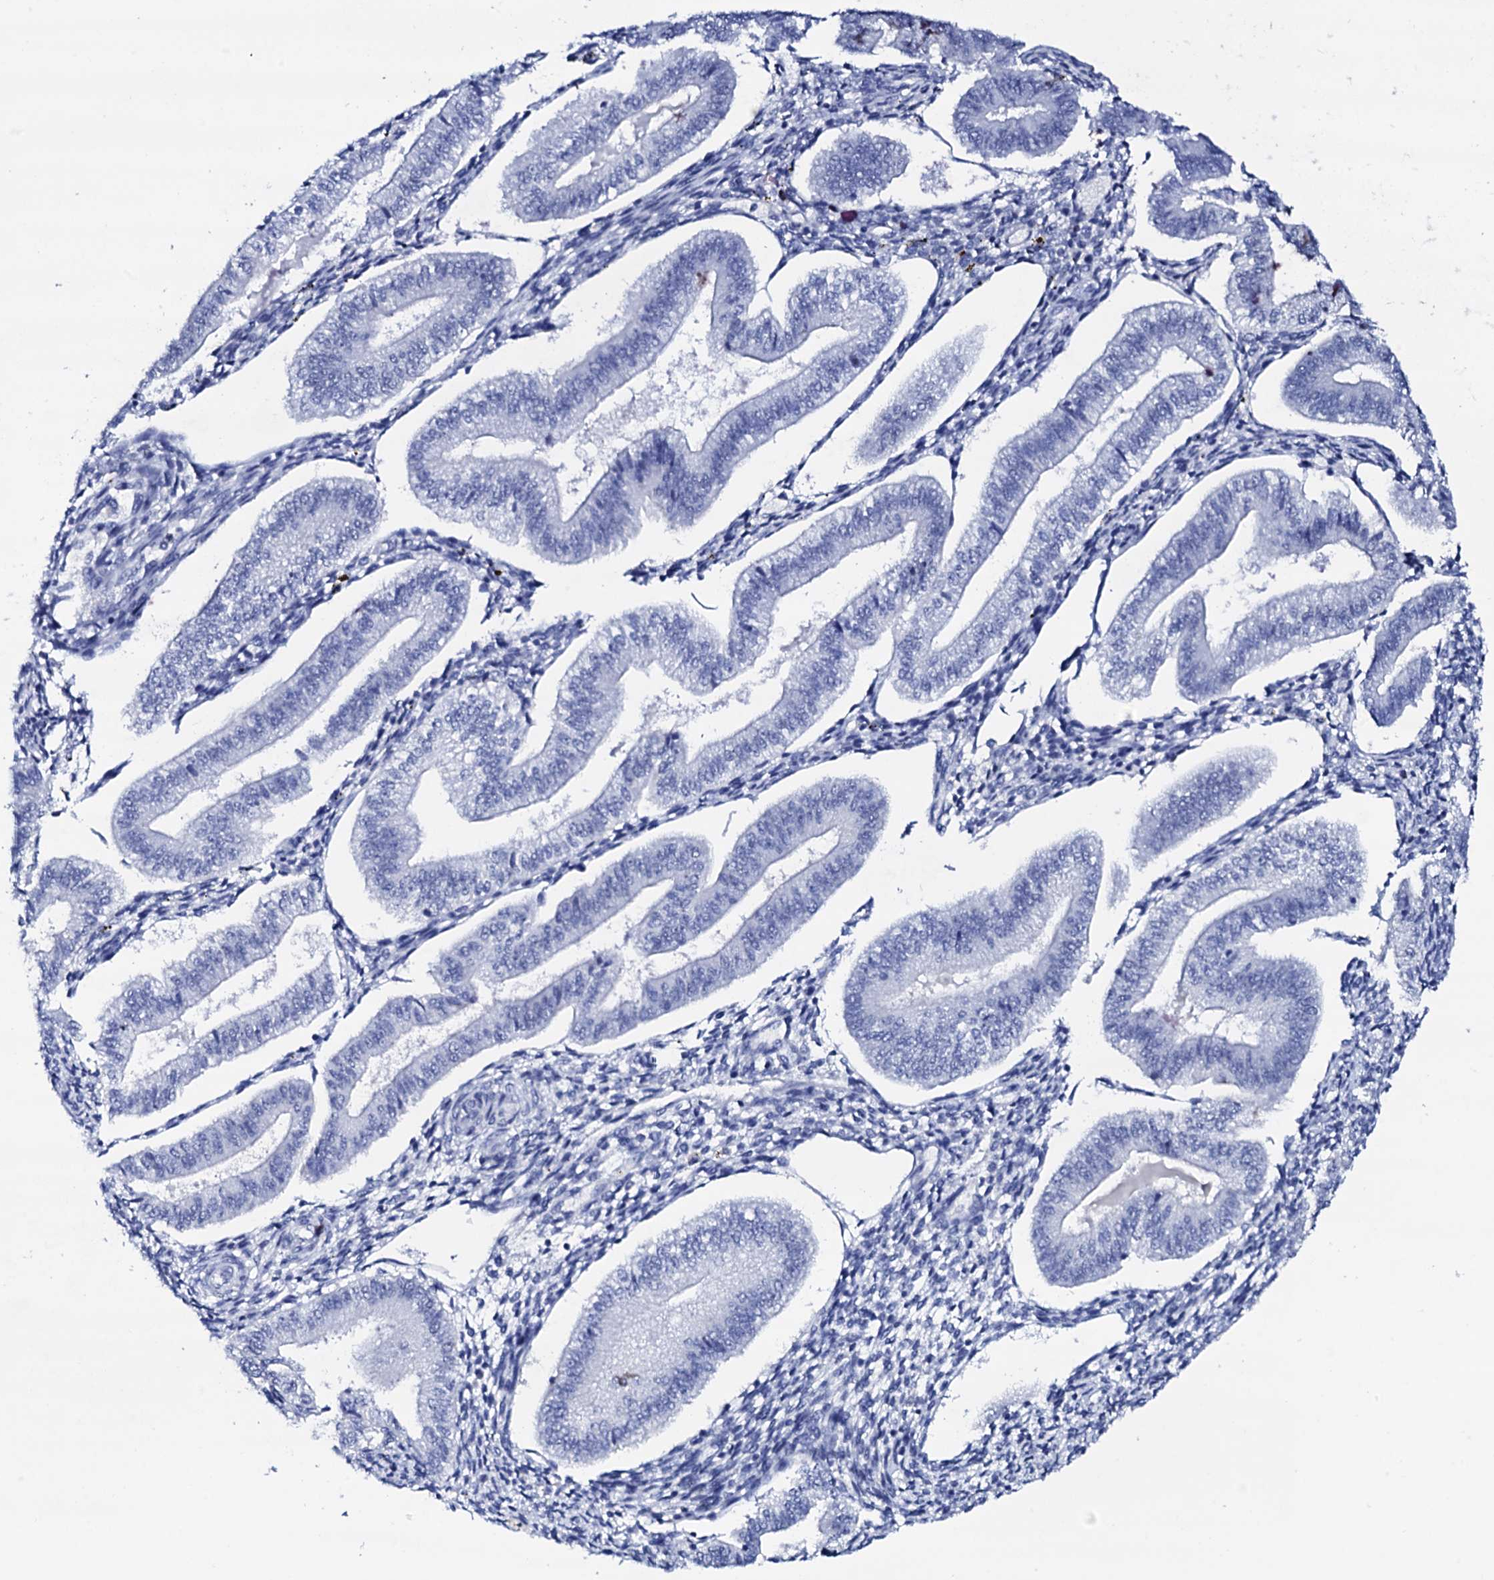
{"staining": {"intensity": "negative", "quantity": "none", "location": "none"}, "tissue": "endometrium", "cell_type": "Cells in endometrial stroma", "image_type": "normal", "snomed": [{"axis": "morphology", "description": "Normal tissue, NOS"}, {"axis": "topography", "description": "Endometrium"}], "caption": "Histopathology image shows no protein staining in cells in endometrial stroma of unremarkable endometrium. (DAB immunohistochemistry (IHC) visualized using brightfield microscopy, high magnification).", "gene": "FBXL16", "patient": {"sex": "female", "age": 34}}